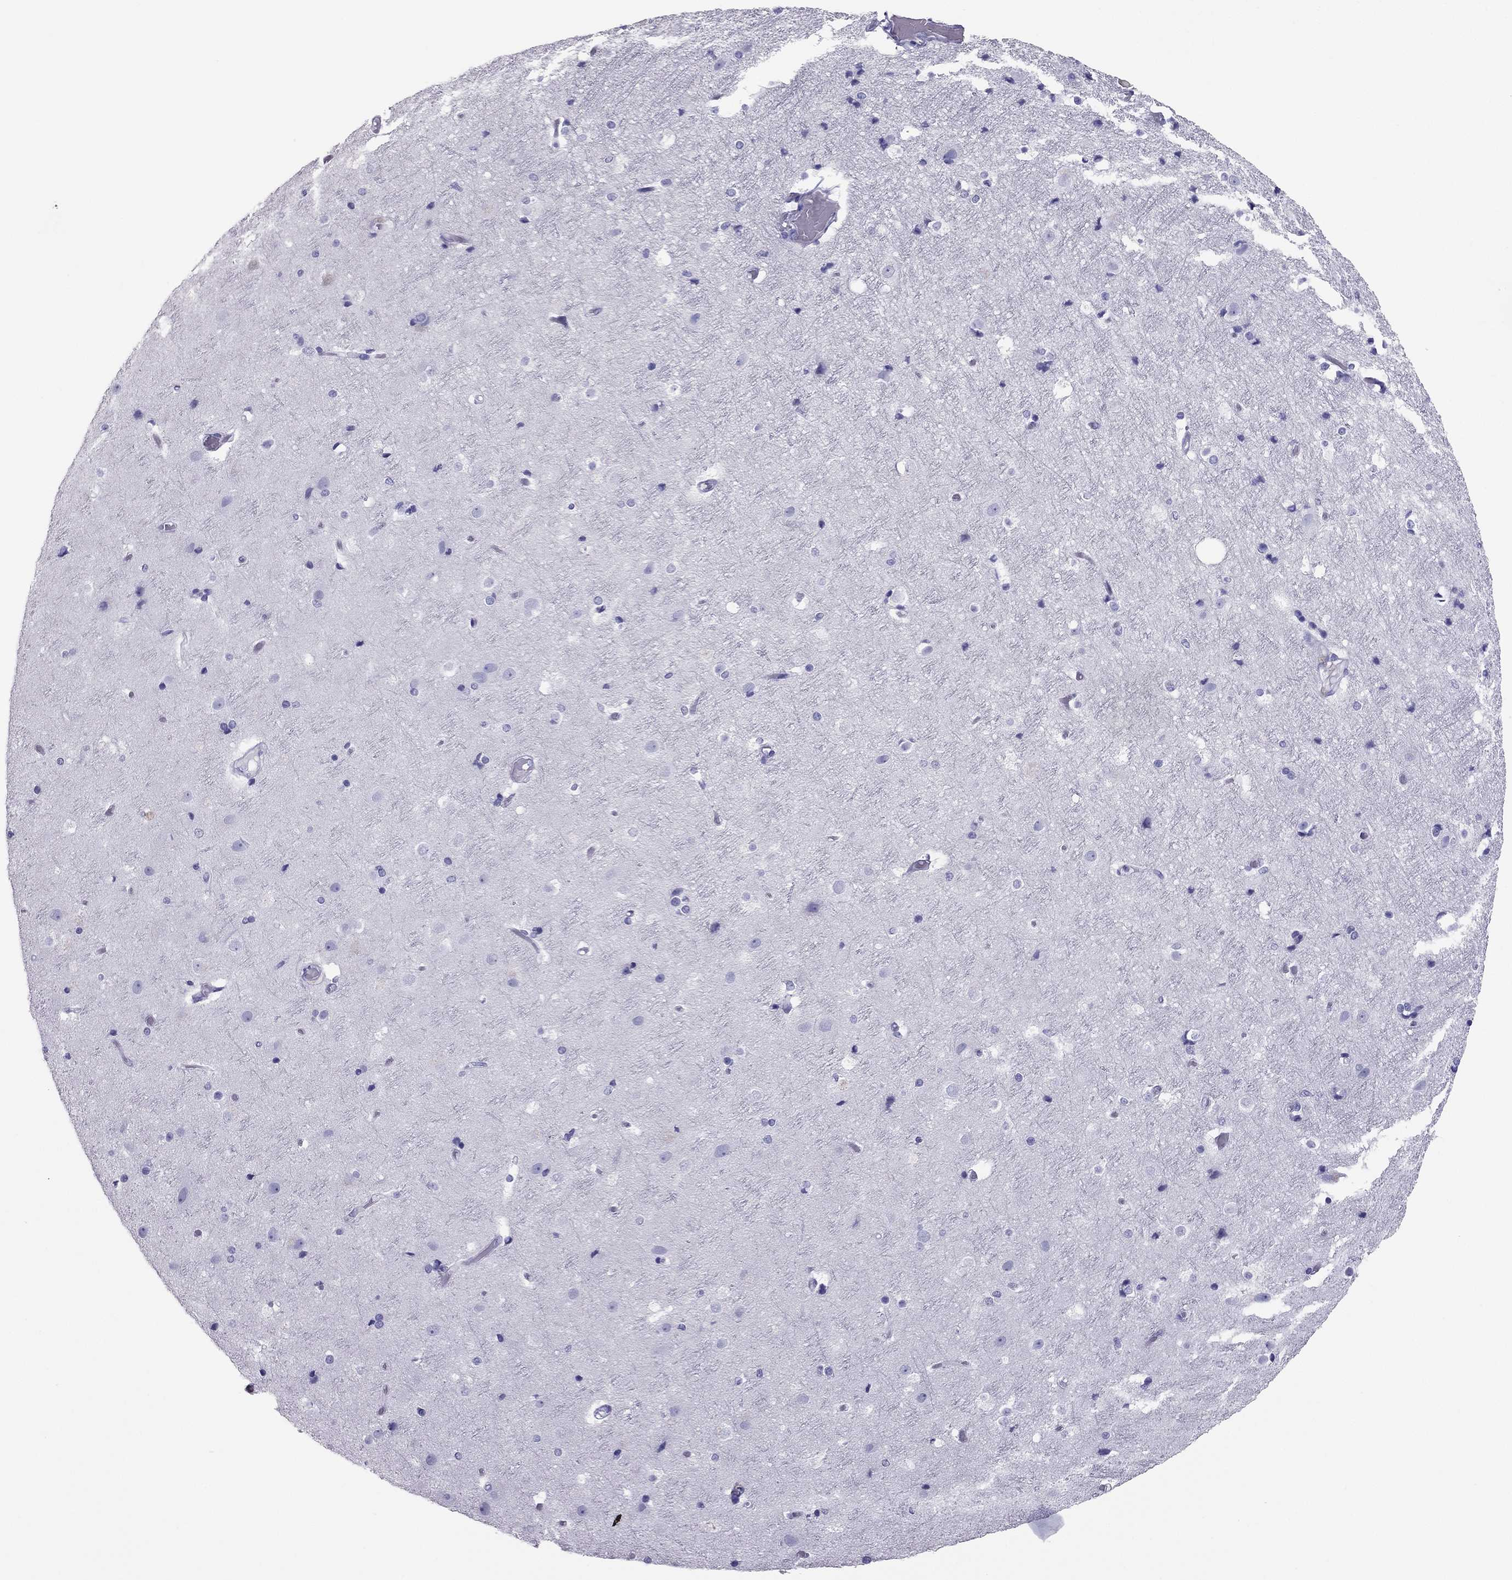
{"staining": {"intensity": "negative", "quantity": "none", "location": "none"}, "tissue": "cerebral cortex", "cell_type": "Endothelial cells", "image_type": "normal", "snomed": [{"axis": "morphology", "description": "Normal tissue, NOS"}, {"axis": "topography", "description": "Cerebral cortex"}], "caption": "Immunohistochemistry of normal human cerebral cortex displays no expression in endothelial cells. Brightfield microscopy of immunohistochemistry (IHC) stained with DAB (brown) and hematoxylin (blue), captured at high magnification.", "gene": "PDE6A", "patient": {"sex": "female", "age": 52}}